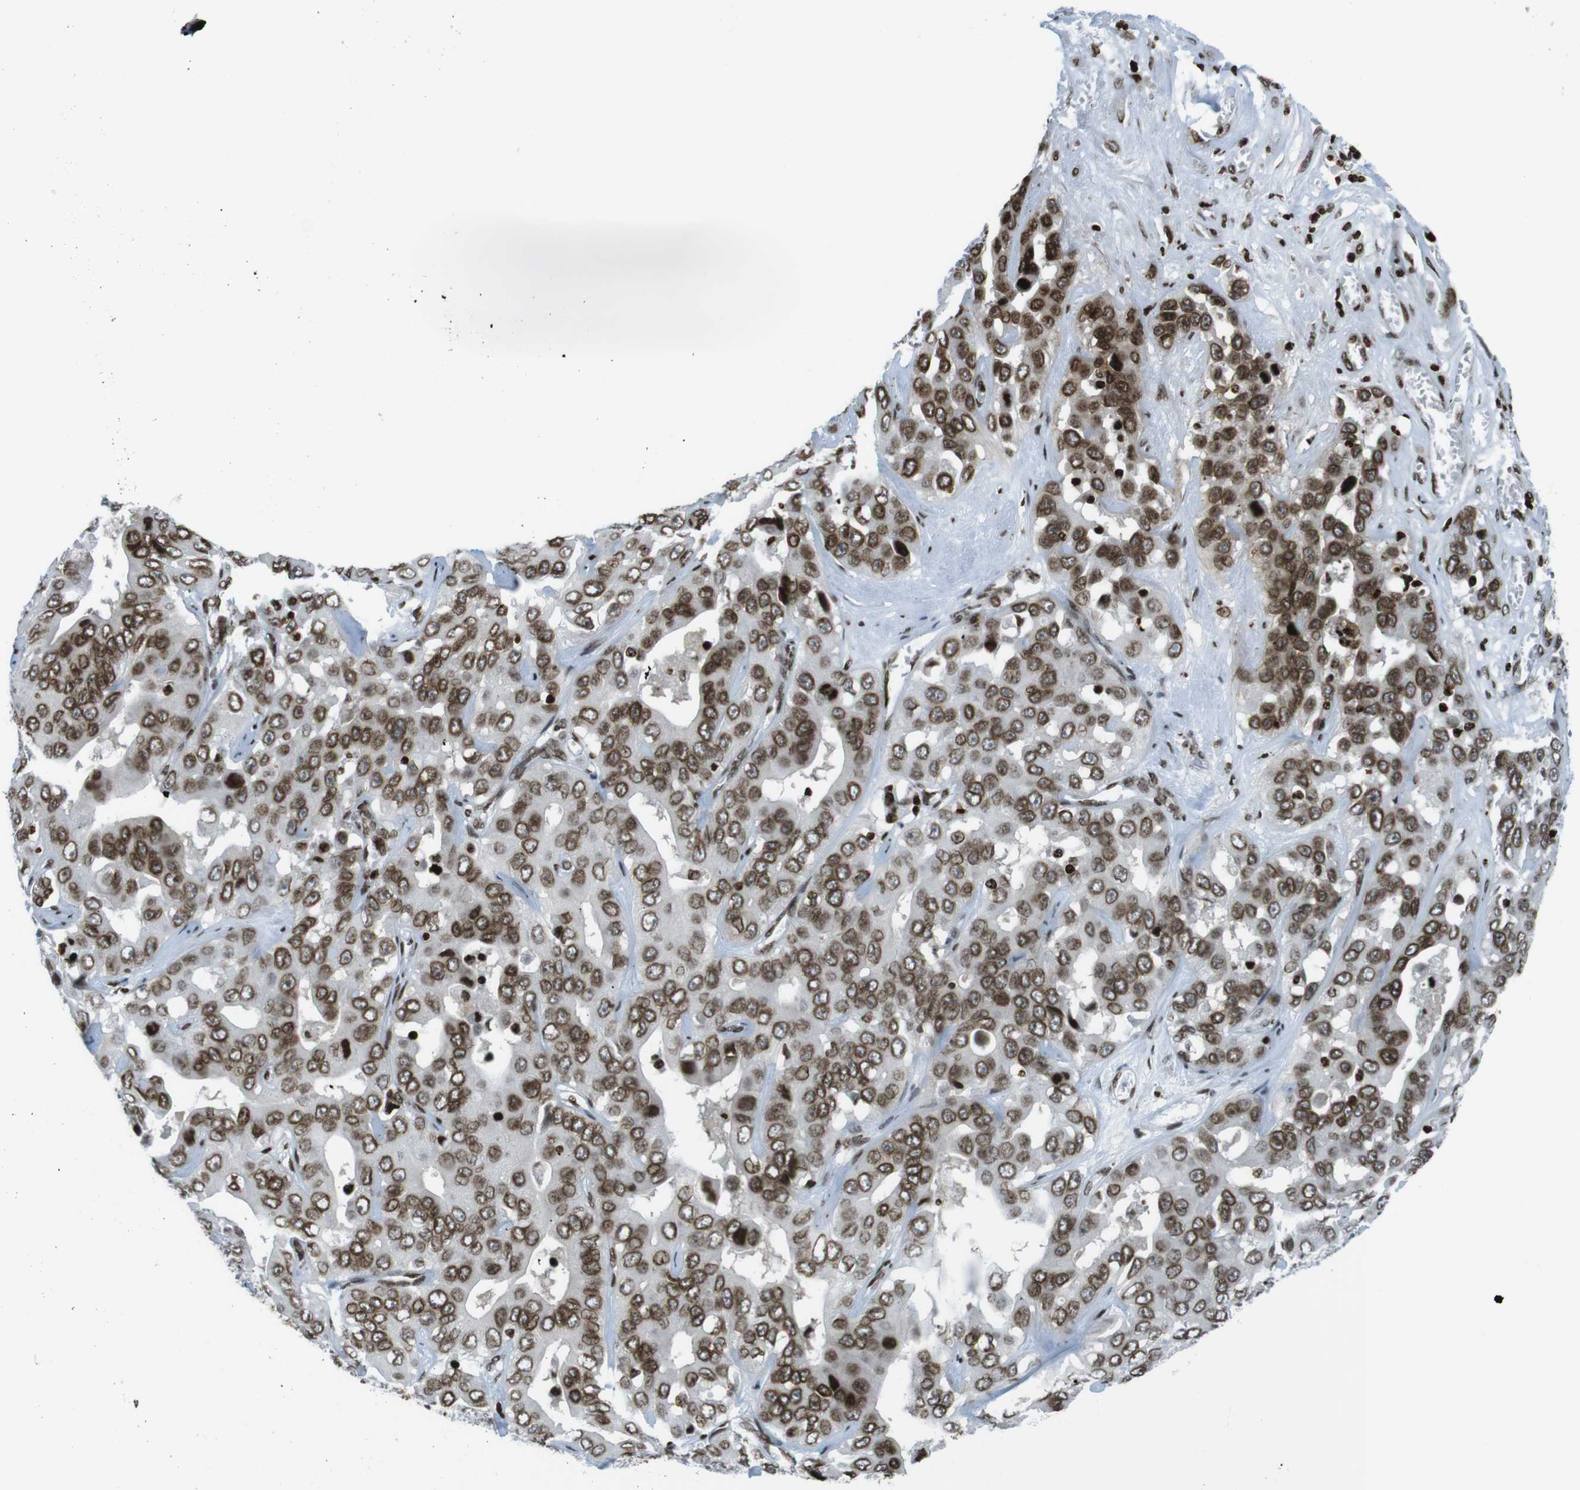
{"staining": {"intensity": "strong", "quantity": ">75%", "location": "nuclear"}, "tissue": "liver cancer", "cell_type": "Tumor cells", "image_type": "cancer", "snomed": [{"axis": "morphology", "description": "Cholangiocarcinoma"}, {"axis": "topography", "description": "Liver"}], "caption": "About >75% of tumor cells in human cholangiocarcinoma (liver) exhibit strong nuclear protein staining as visualized by brown immunohistochemical staining.", "gene": "H2AC8", "patient": {"sex": "female", "age": 52}}